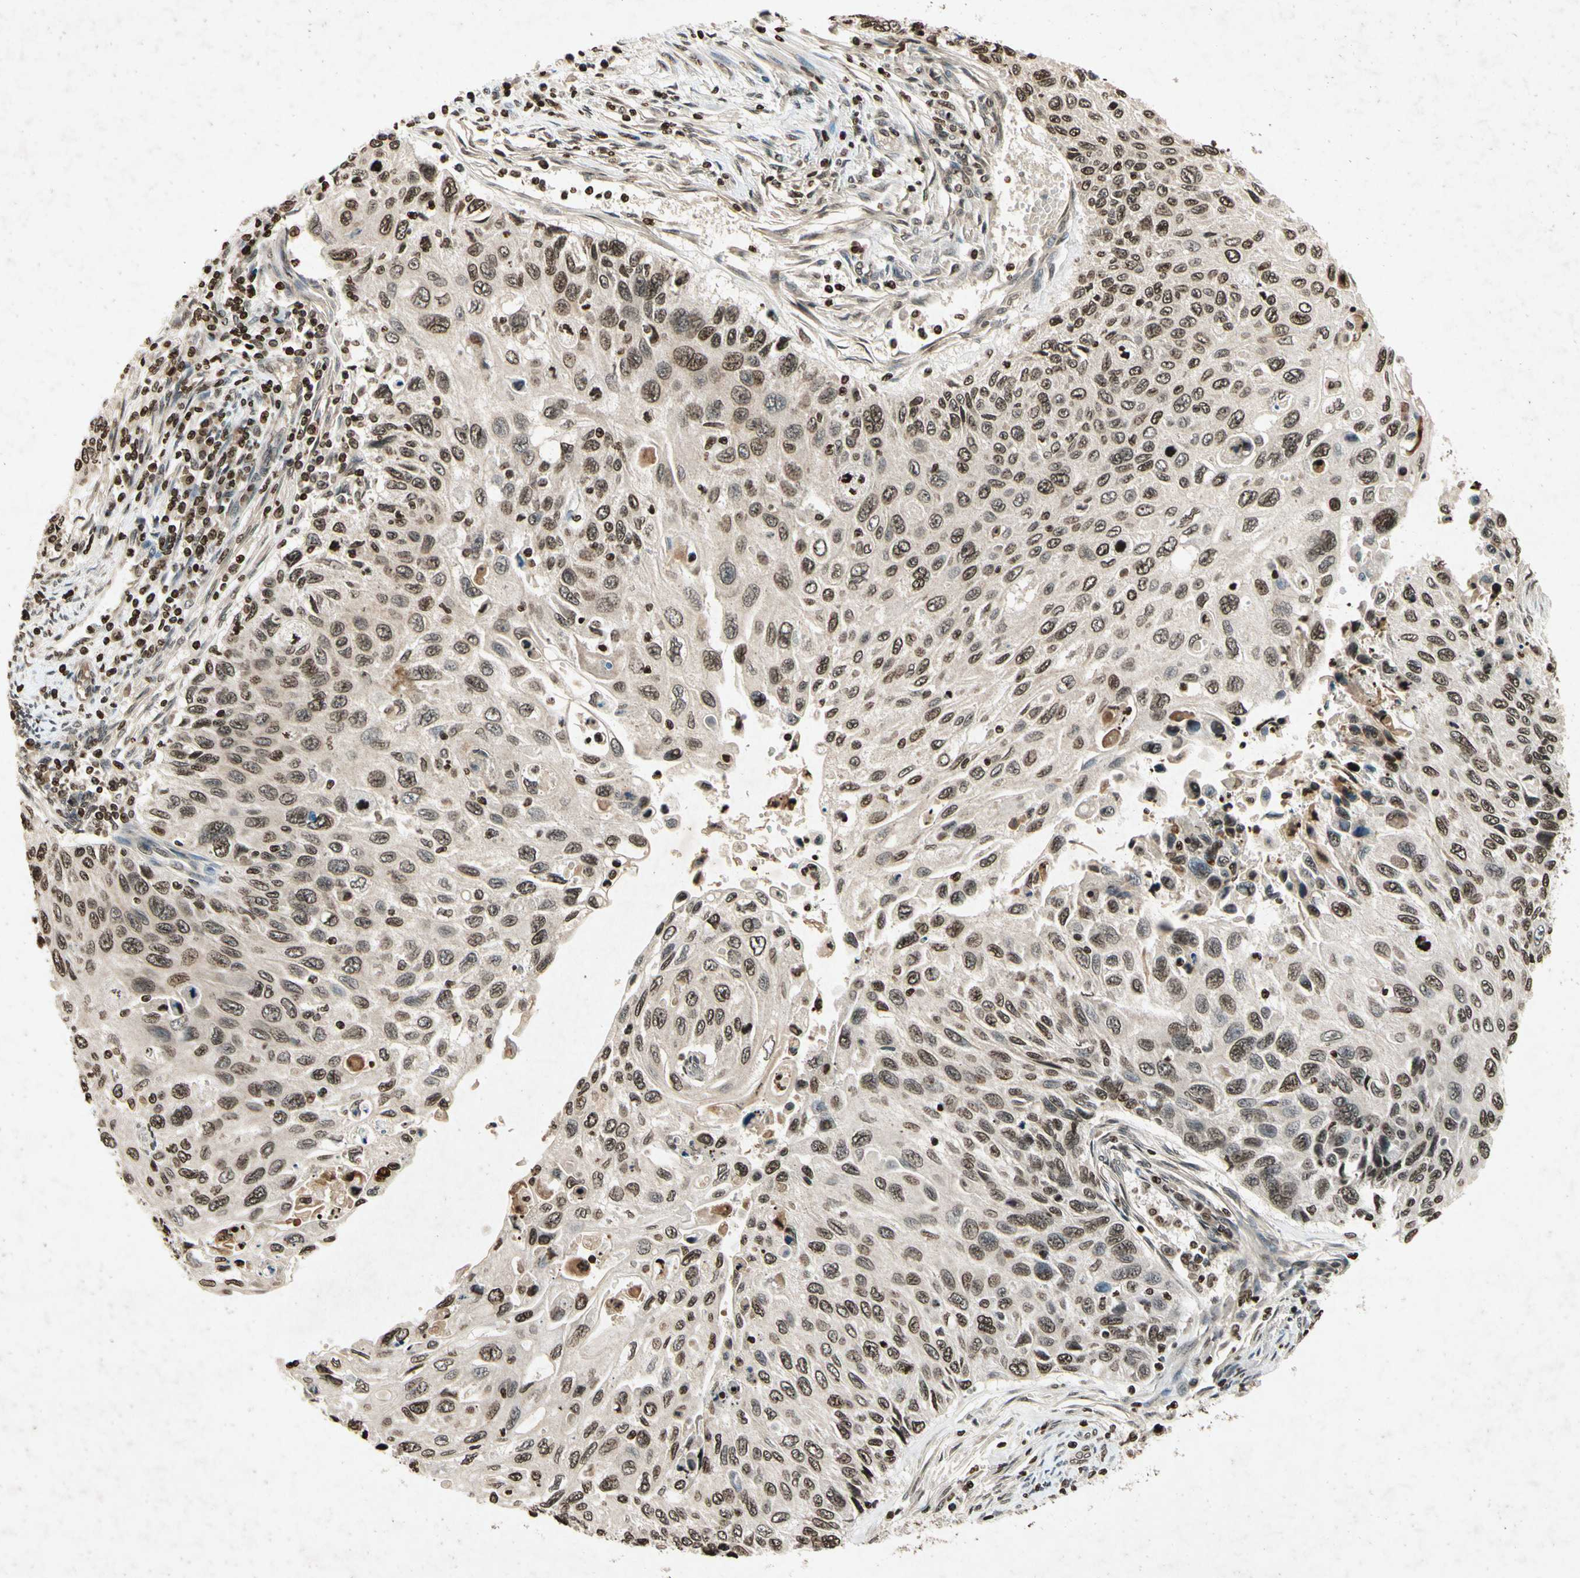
{"staining": {"intensity": "moderate", "quantity": ">75%", "location": "nuclear"}, "tissue": "cervical cancer", "cell_type": "Tumor cells", "image_type": "cancer", "snomed": [{"axis": "morphology", "description": "Squamous cell carcinoma, NOS"}, {"axis": "topography", "description": "Cervix"}], "caption": "A brown stain labels moderate nuclear expression of a protein in cervical cancer tumor cells.", "gene": "HOXB3", "patient": {"sex": "female", "age": 70}}